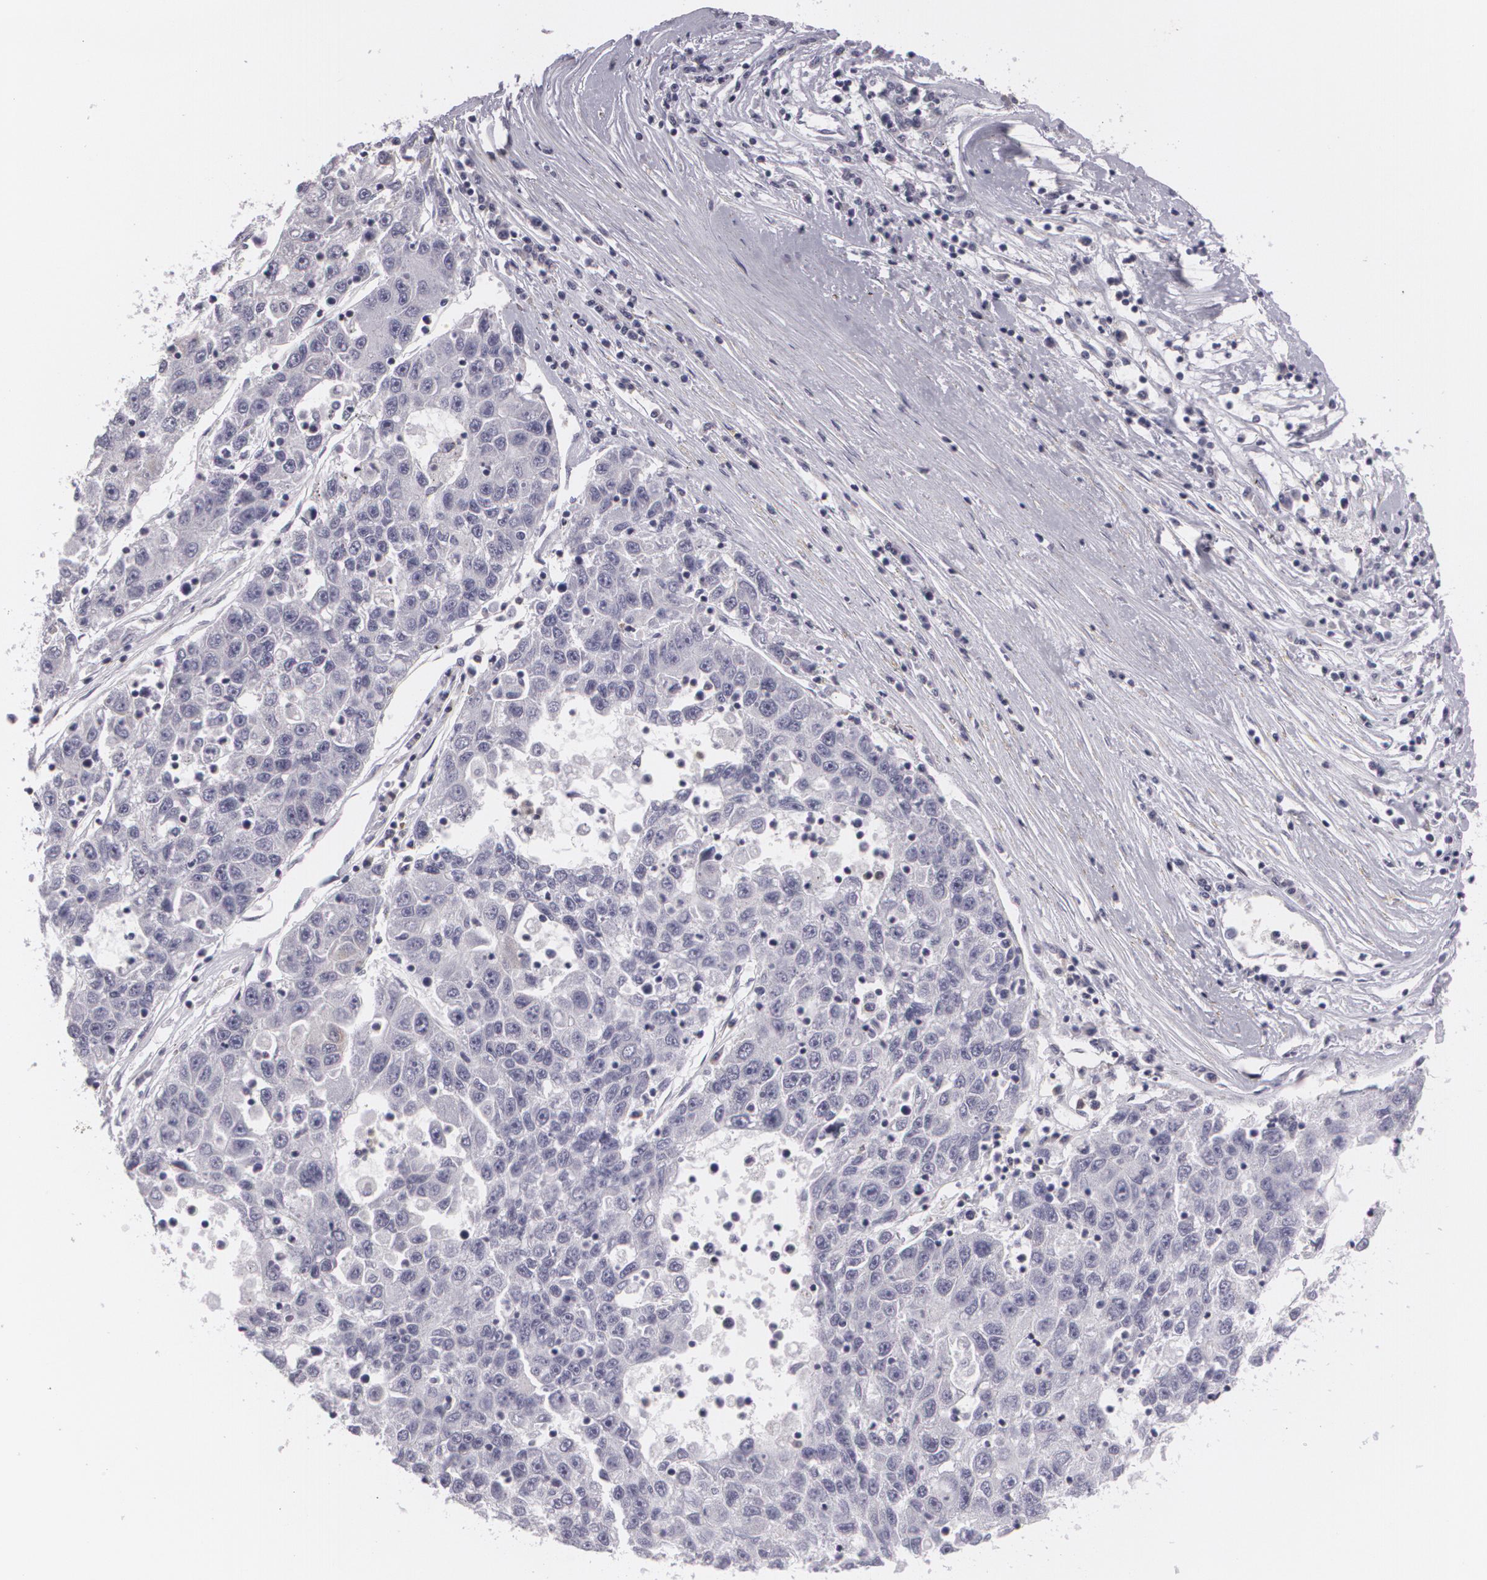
{"staining": {"intensity": "negative", "quantity": "none", "location": "none"}, "tissue": "liver cancer", "cell_type": "Tumor cells", "image_type": "cancer", "snomed": [{"axis": "morphology", "description": "Carcinoma, Hepatocellular, NOS"}, {"axis": "topography", "description": "Liver"}], "caption": "This is an immunohistochemistry photomicrograph of human hepatocellular carcinoma (liver). There is no staining in tumor cells.", "gene": "MAP2", "patient": {"sex": "male", "age": 49}}